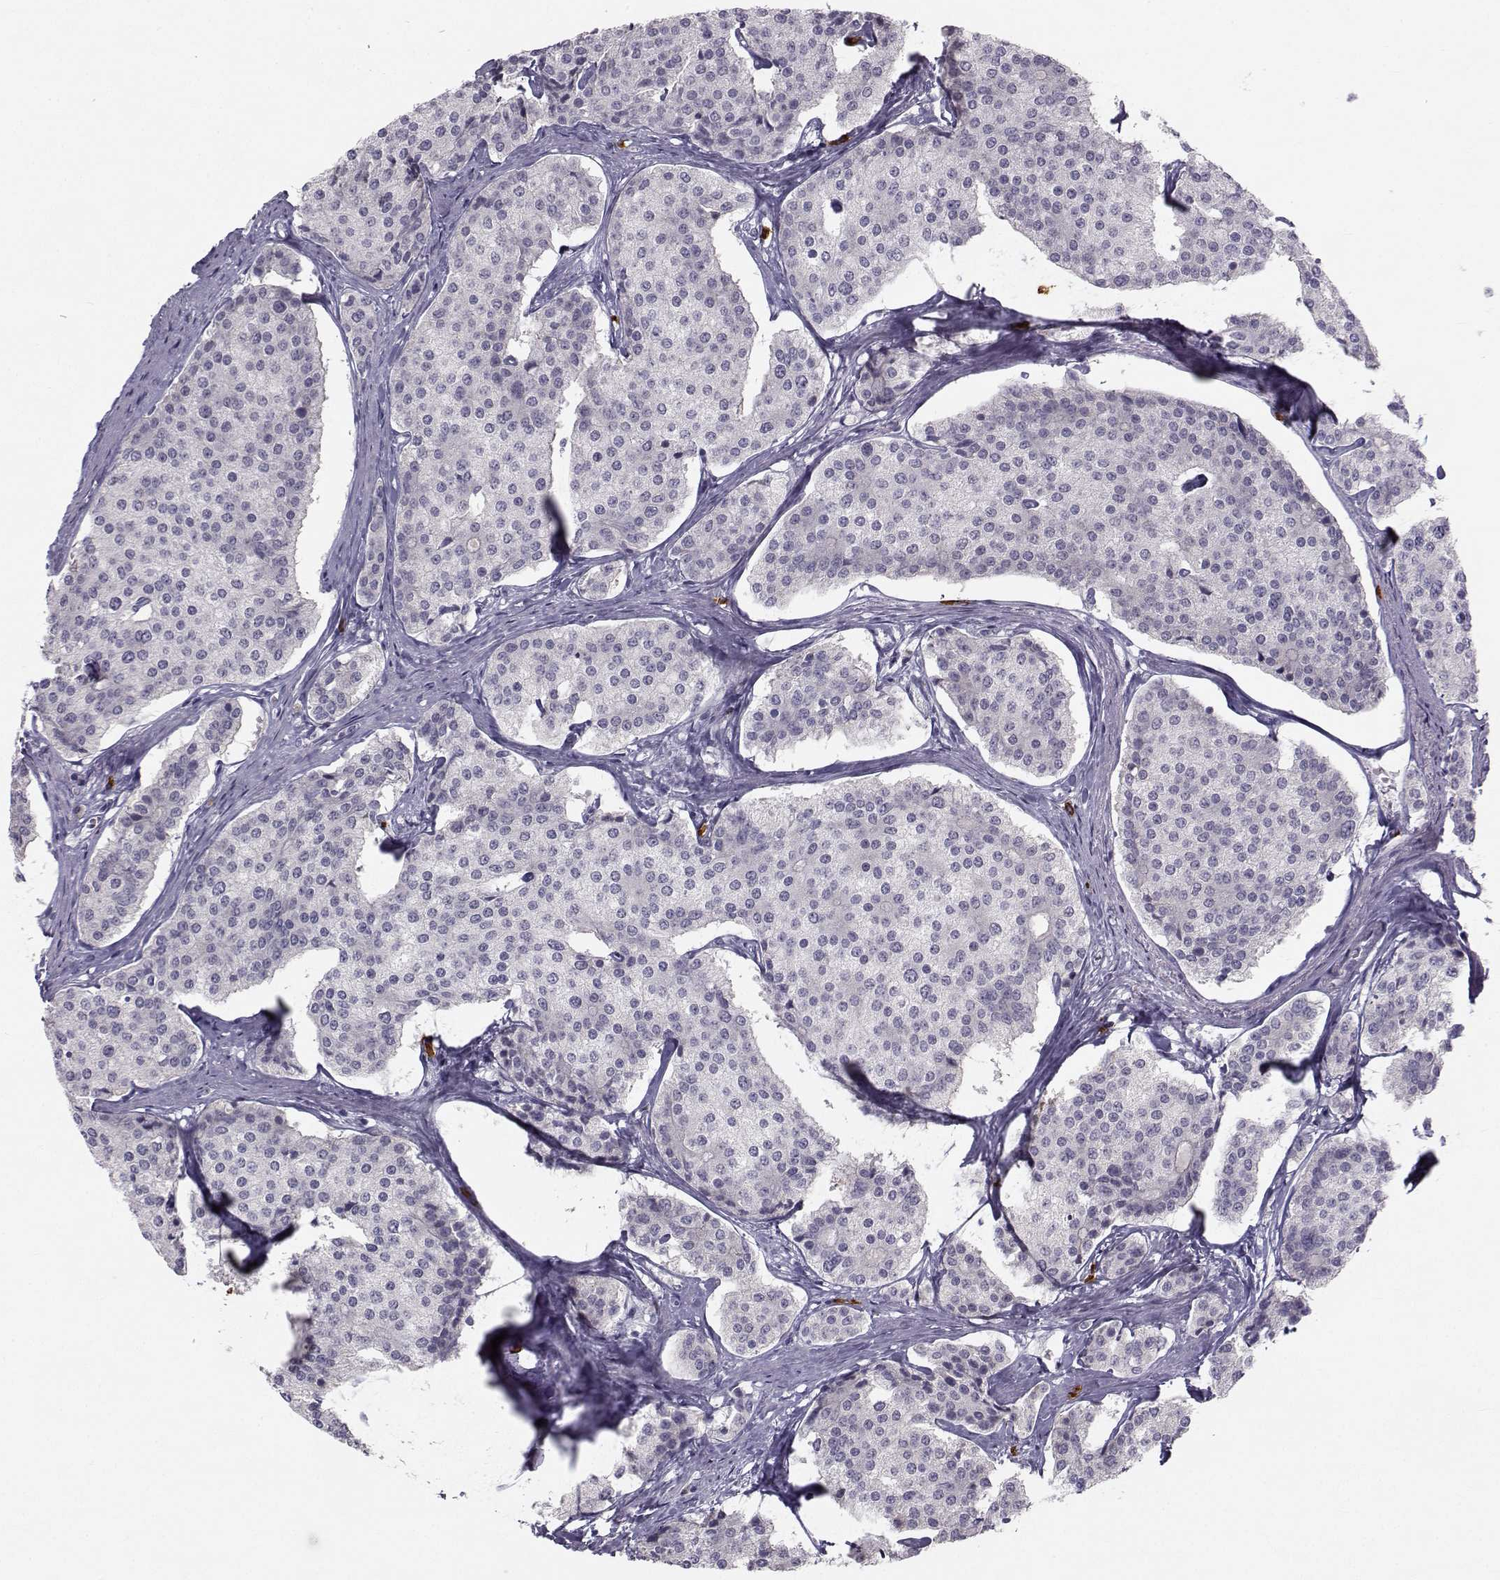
{"staining": {"intensity": "negative", "quantity": "none", "location": "none"}, "tissue": "carcinoid", "cell_type": "Tumor cells", "image_type": "cancer", "snomed": [{"axis": "morphology", "description": "Carcinoid, malignant, NOS"}, {"axis": "topography", "description": "Small intestine"}], "caption": "DAB immunohistochemical staining of carcinoid displays no significant positivity in tumor cells.", "gene": "LRP8", "patient": {"sex": "female", "age": 65}}